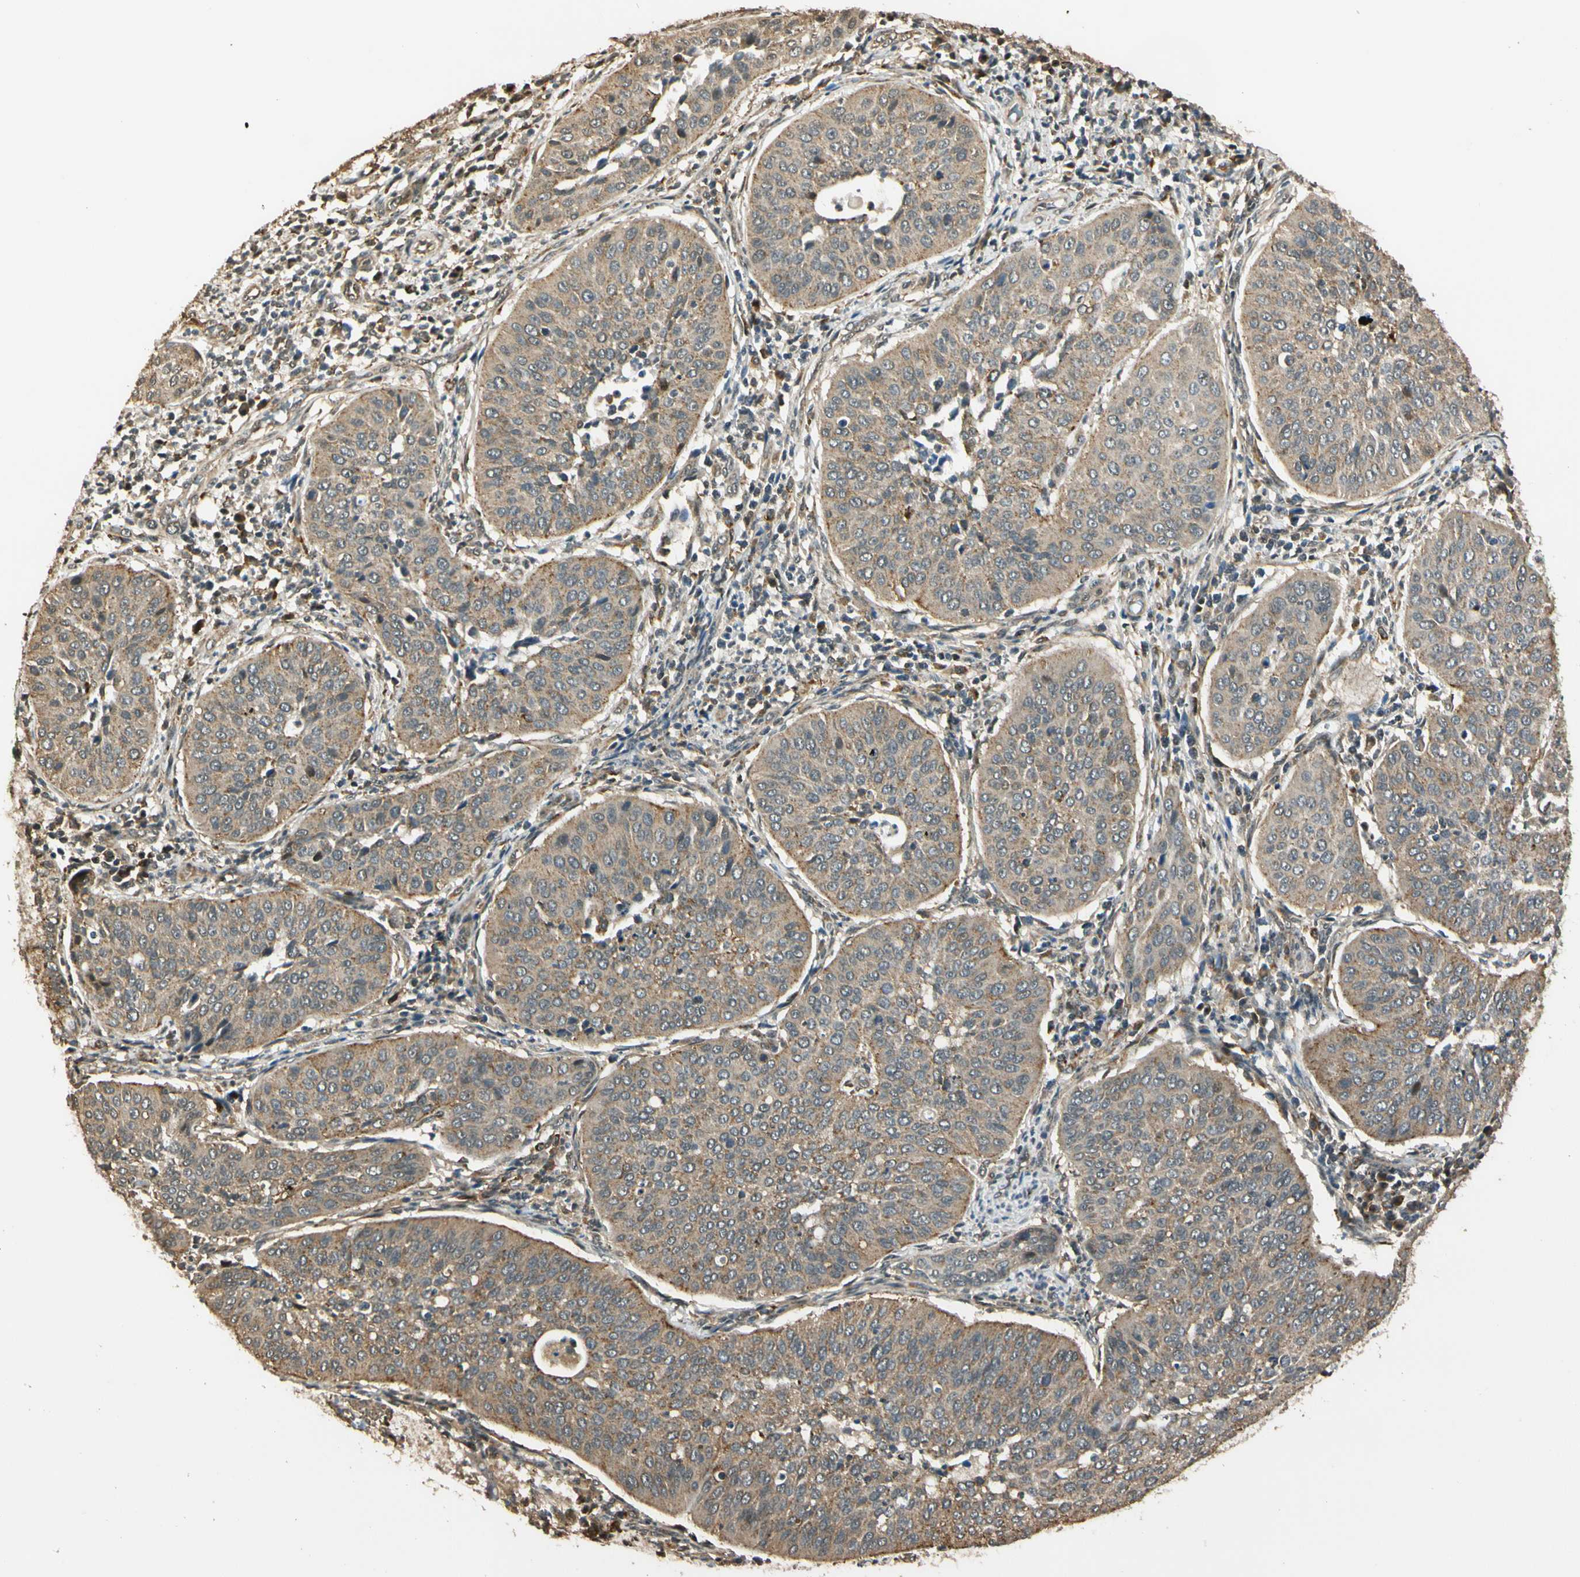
{"staining": {"intensity": "moderate", "quantity": ">75%", "location": "cytoplasmic/membranous"}, "tissue": "cervical cancer", "cell_type": "Tumor cells", "image_type": "cancer", "snomed": [{"axis": "morphology", "description": "Normal tissue, NOS"}, {"axis": "morphology", "description": "Squamous cell carcinoma, NOS"}, {"axis": "topography", "description": "Cervix"}], "caption": "Protein expression analysis of human cervical cancer reveals moderate cytoplasmic/membranous staining in about >75% of tumor cells.", "gene": "LAMTOR1", "patient": {"sex": "female", "age": 39}}